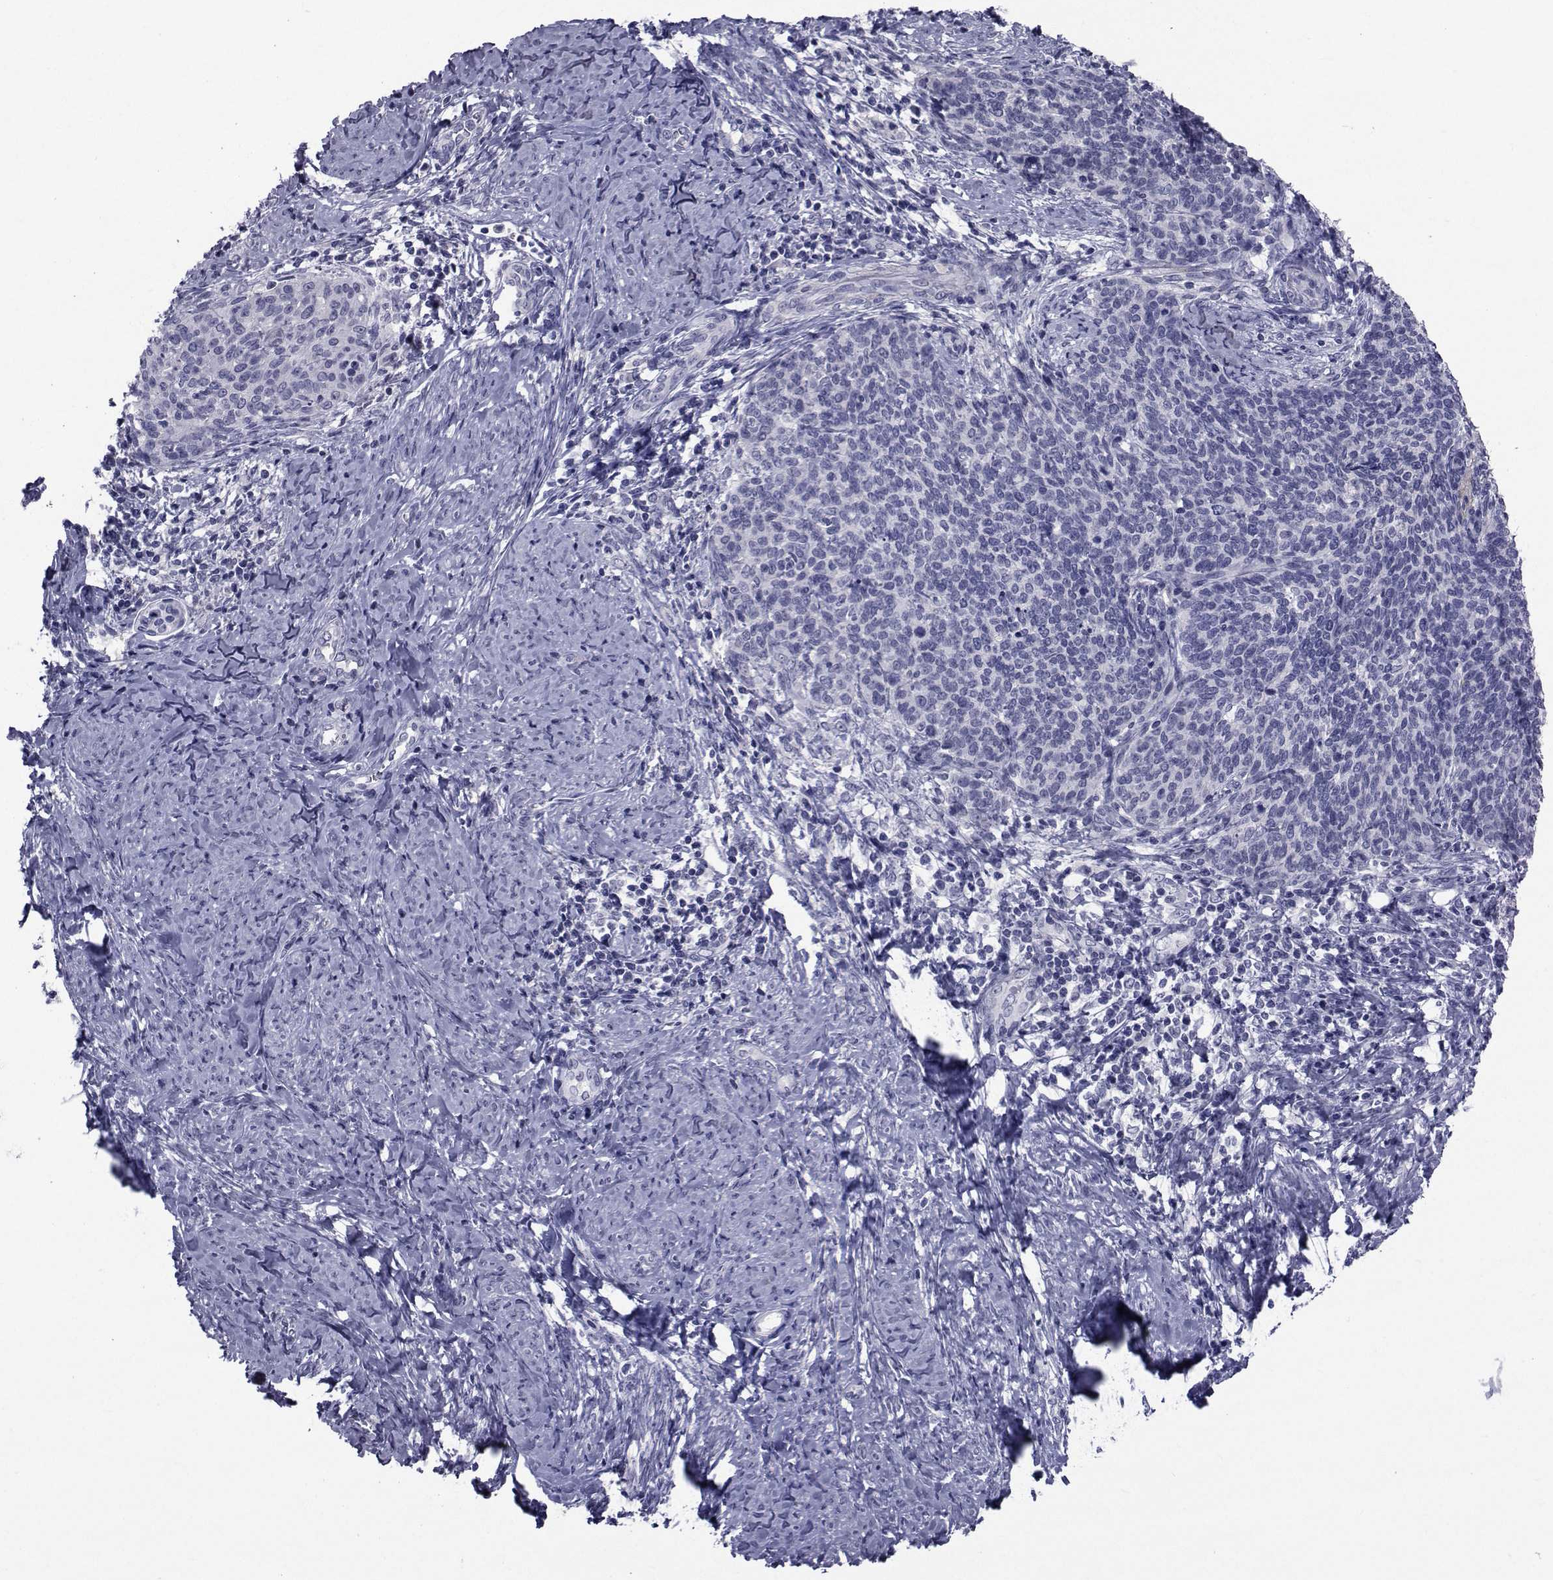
{"staining": {"intensity": "negative", "quantity": "none", "location": "none"}, "tissue": "cervical cancer", "cell_type": "Tumor cells", "image_type": "cancer", "snomed": [{"axis": "morphology", "description": "Normal tissue, NOS"}, {"axis": "morphology", "description": "Squamous cell carcinoma, NOS"}, {"axis": "topography", "description": "Cervix"}], "caption": "Tumor cells are negative for protein expression in human squamous cell carcinoma (cervical).", "gene": "SEMA5B", "patient": {"sex": "female", "age": 39}}